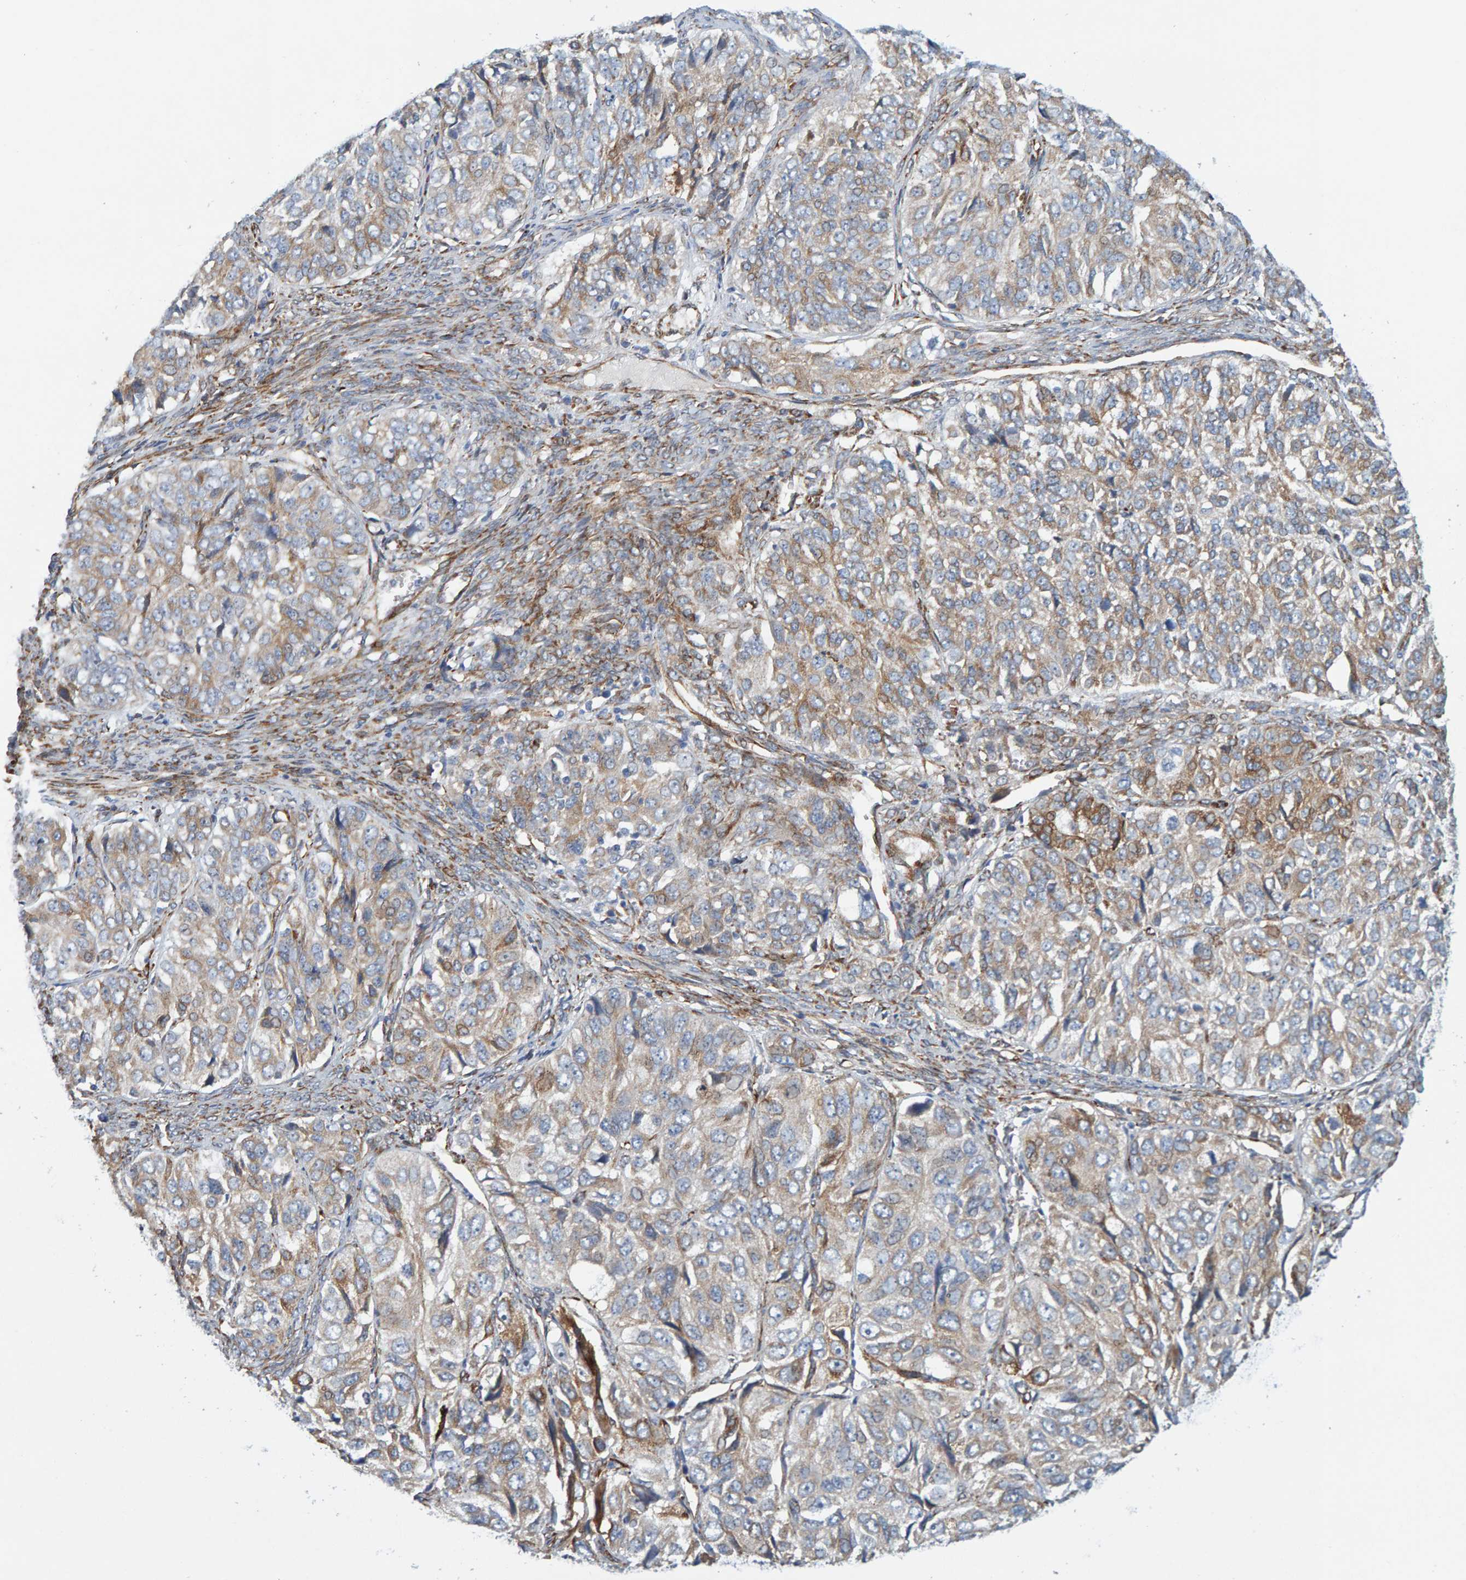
{"staining": {"intensity": "moderate", "quantity": "25%-75%", "location": "cytoplasmic/membranous"}, "tissue": "ovarian cancer", "cell_type": "Tumor cells", "image_type": "cancer", "snomed": [{"axis": "morphology", "description": "Carcinoma, endometroid"}, {"axis": "topography", "description": "Ovary"}], "caption": "IHC histopathology image of neoplastic tissue: ovarian cancer stained using immunohistochemistry (IHC) demonstrates medium levels of moderate protein expression localized specifically in the cytoplasmic/membranous of tumor cells, appearing as a cytoplasmic/membranous brown color.", "gene": "MMP16", "patient": {"sex": "female", "age": 51}}